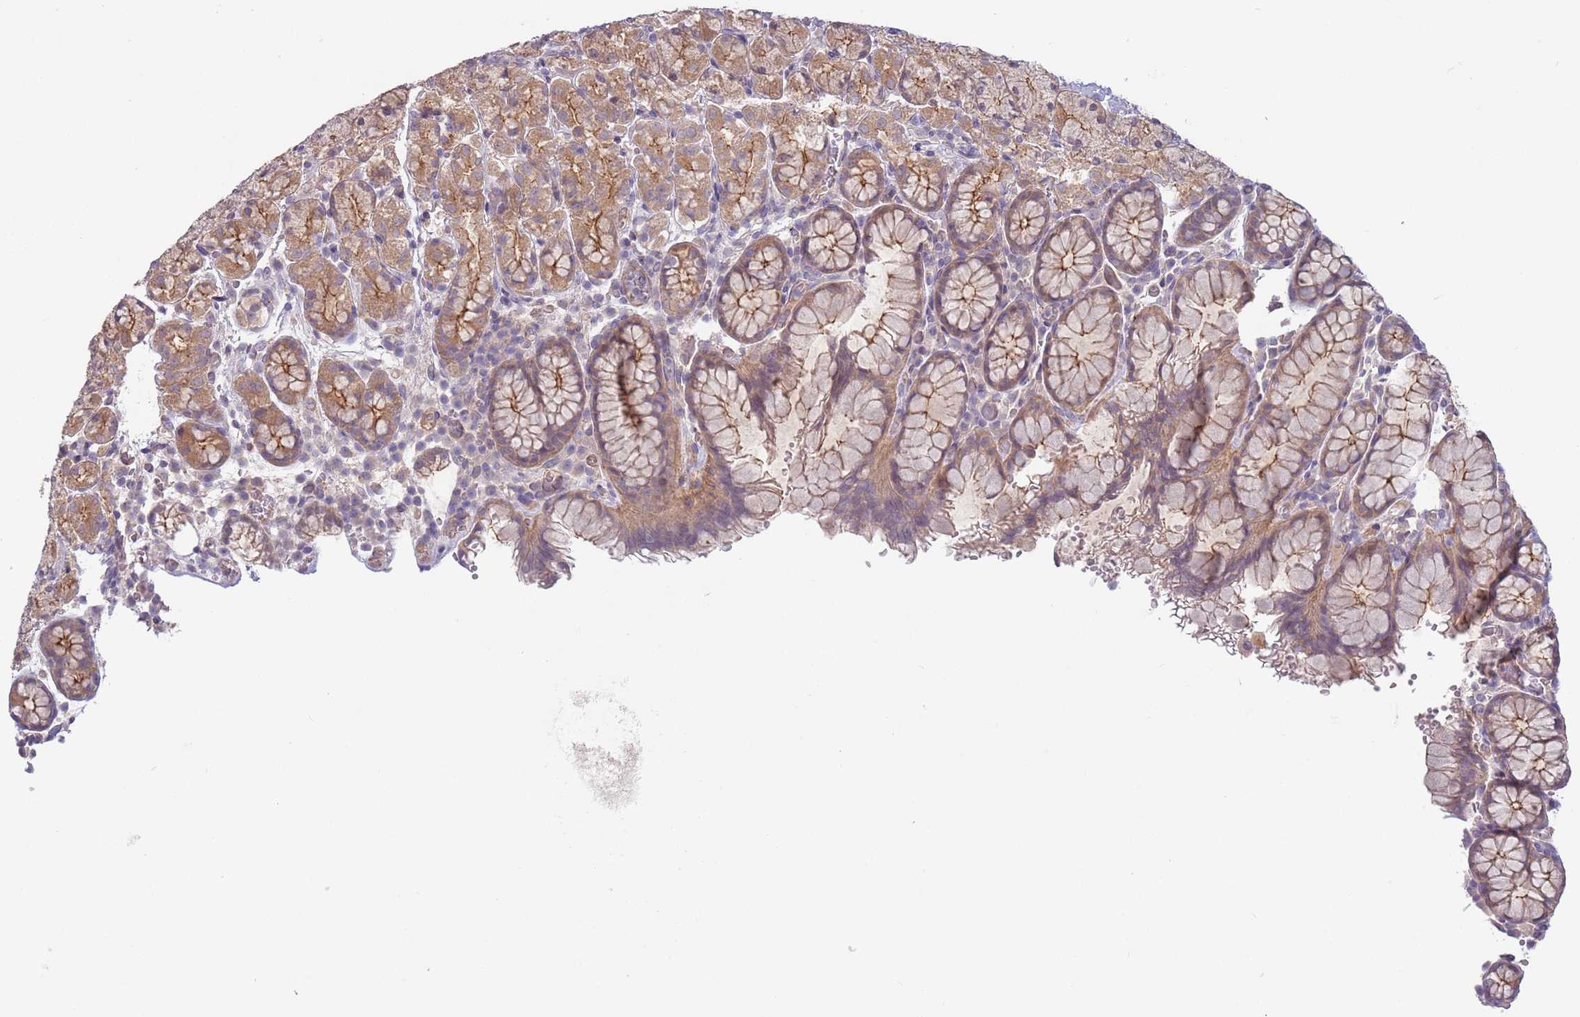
{"staining": {"intensity": "moderate", "quantity": ">75%", "location": "cytoplasmic/membranous"}, "tissue": "stomach", "cell_type": "Glandular cells", "image_type": "normal", "snomed": [{"axis": "morphology", "description": "Normal tissue, NOS"}, {"axis": "topography", "description": "Stomach, upper"}, {"axis": "topography", "description": "Stomach"}], "caption": "Protein staining reveals moderate cytoplasmic/membranous positivity in about >75% of glandular cells in benign stomach.", "gene": "SAV1", "patient": {"sex": "male", "age": 62}}